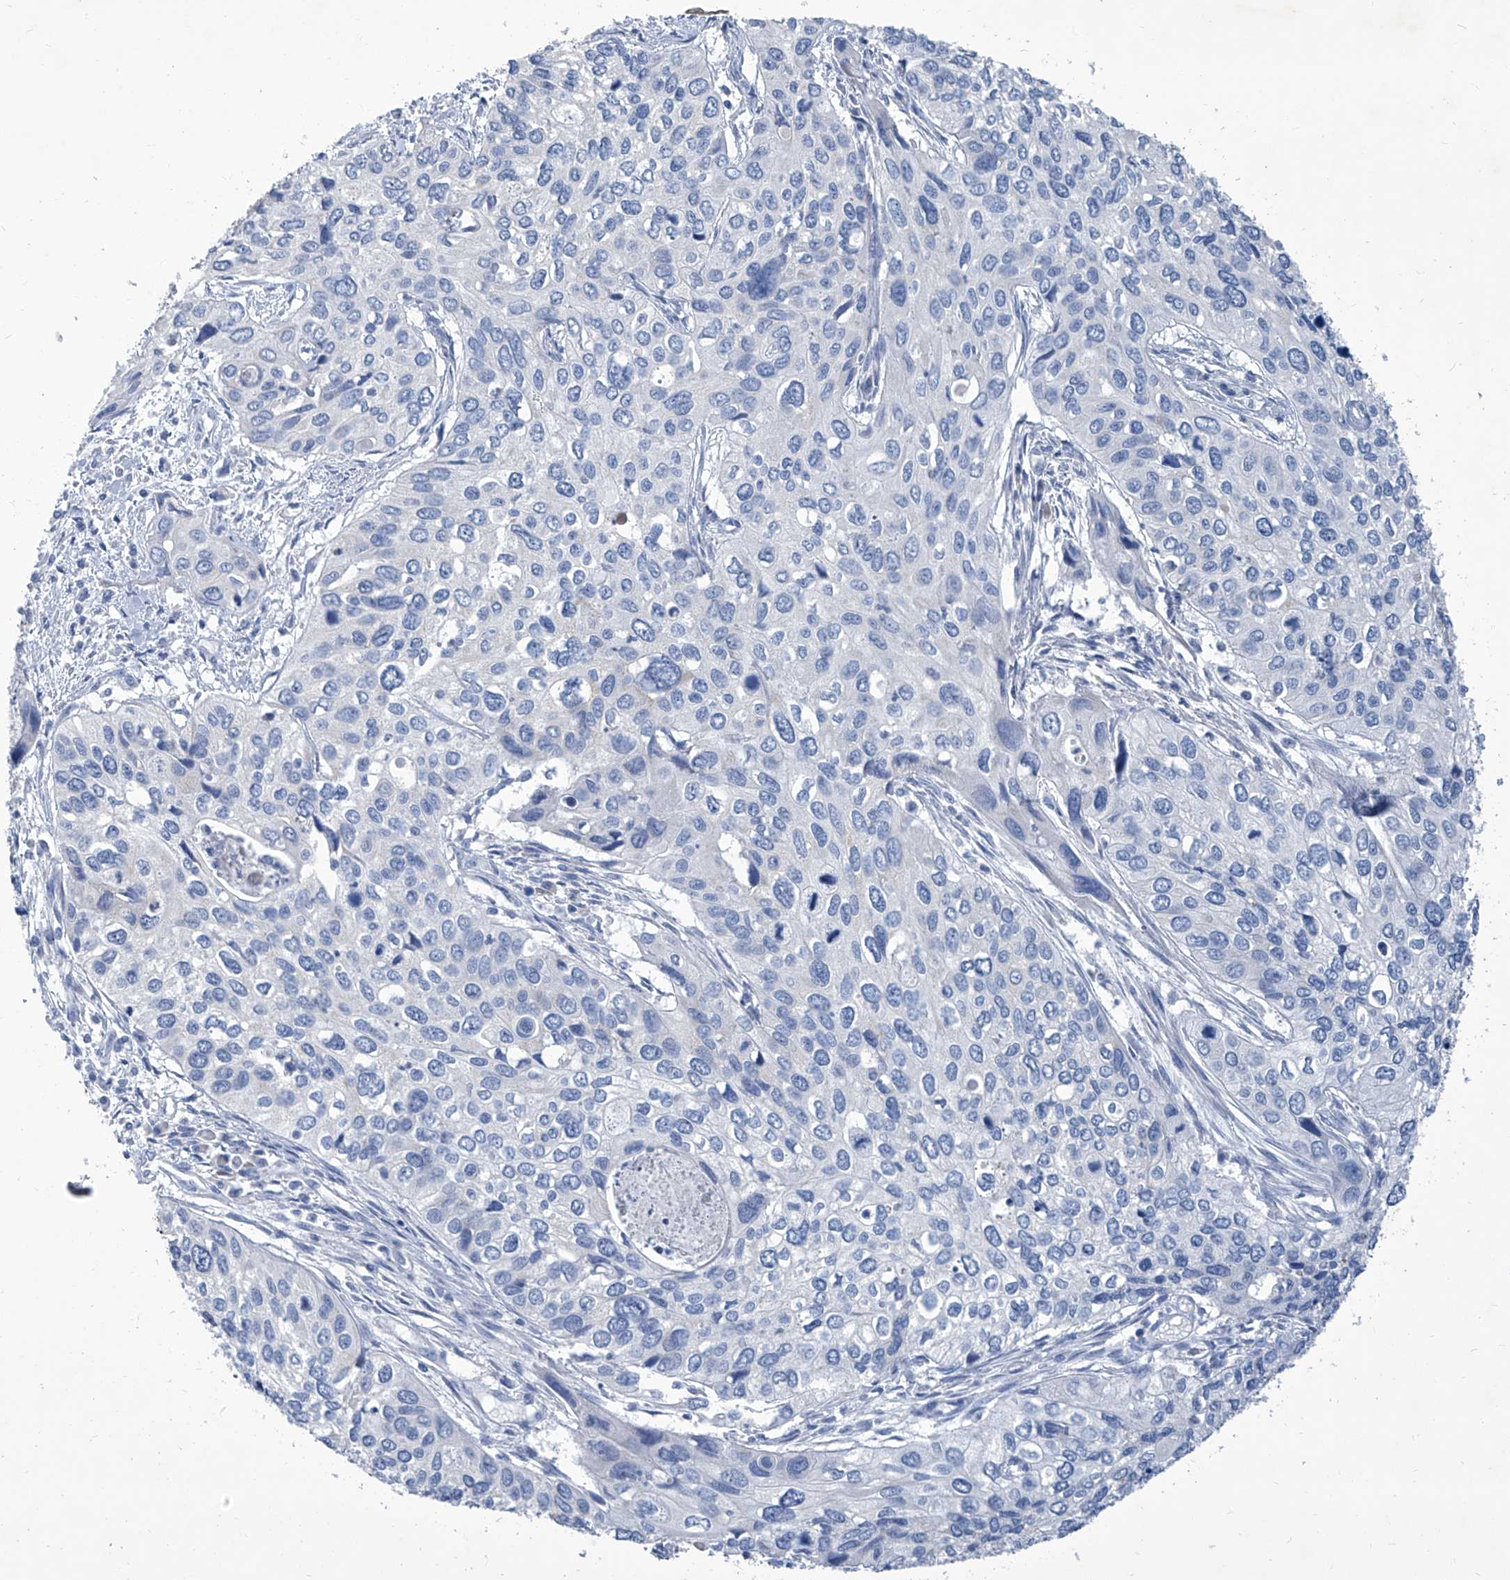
{"staining": {"intensity": "negative", "quantity": "none", "location": "none"}, "tissue": "cervical cancer", "cell_type": "Tumor cells", "image_type": "cancer", "snomed": [{"axis": "morphology", "description": "Squamous cell carcinoma, NOS"}, {"axis": "topography", "description": "Cervix"}], "caption": "Tumor cells are negative for protein expression in human squamous cell carcinoma (cervical).", "gene": "MTARC1", "patient": {"sex": "female", "age": 55}}